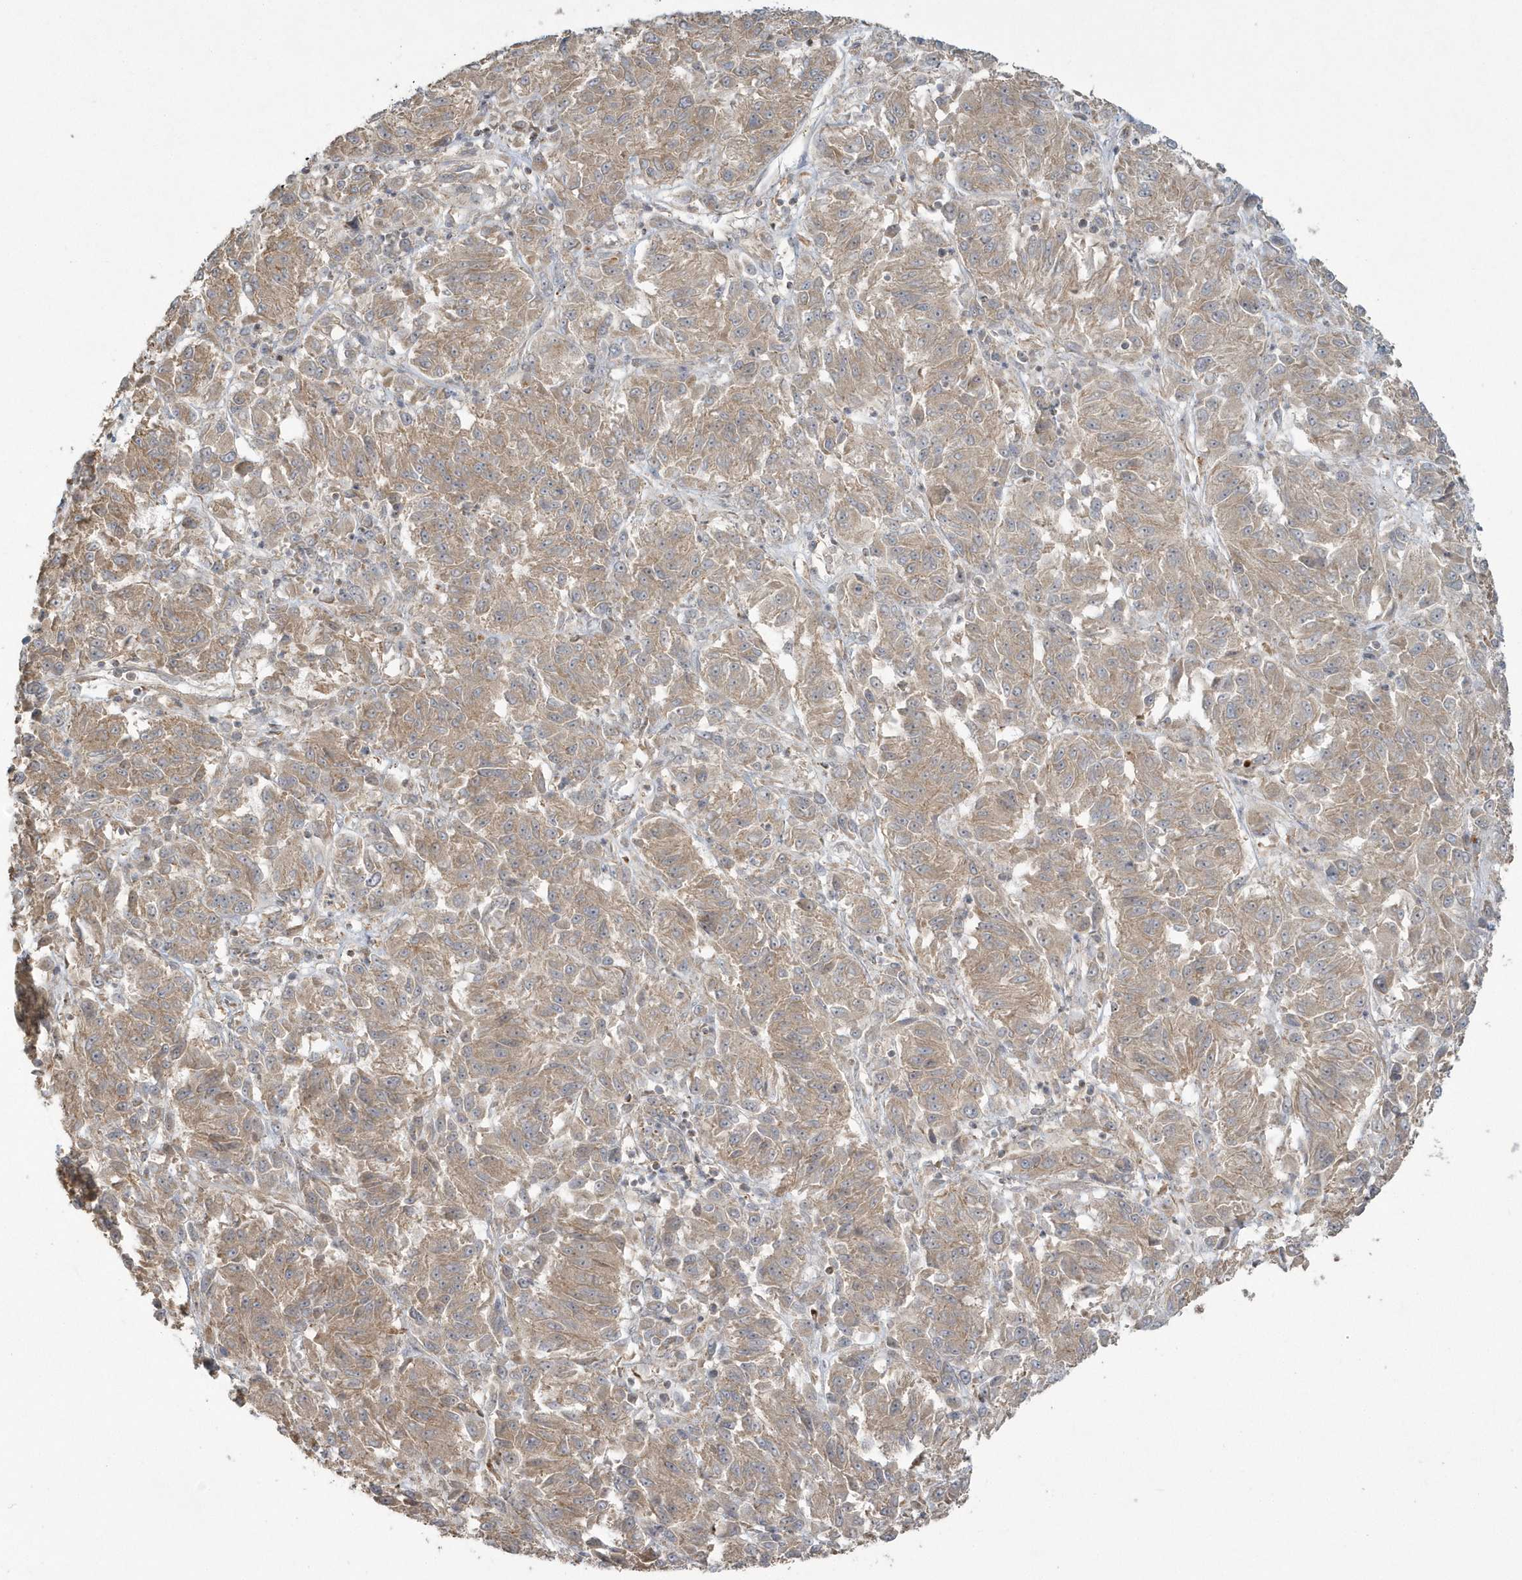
{"staining": {"intensity": "weak", "quantity": ">75%", "location": "cytoplasmic/membranous"}, "tissue": "melanoma", "cell_type": "Tumor cells", "image_type": "cancer", "snomed": [{"axis": "morphology", "description": "Malignant melanoma, Metastatic site"}, {"axis": "topography", "description": "Lung"}], "caption": "This image displays immunohistochemistry staining of melanoma, with low weak cytoplasmic/membranous positivity in about >75% of tumor cells.", "gene": "ARMC8", "patient": {"sex": "male", "age": 64}}